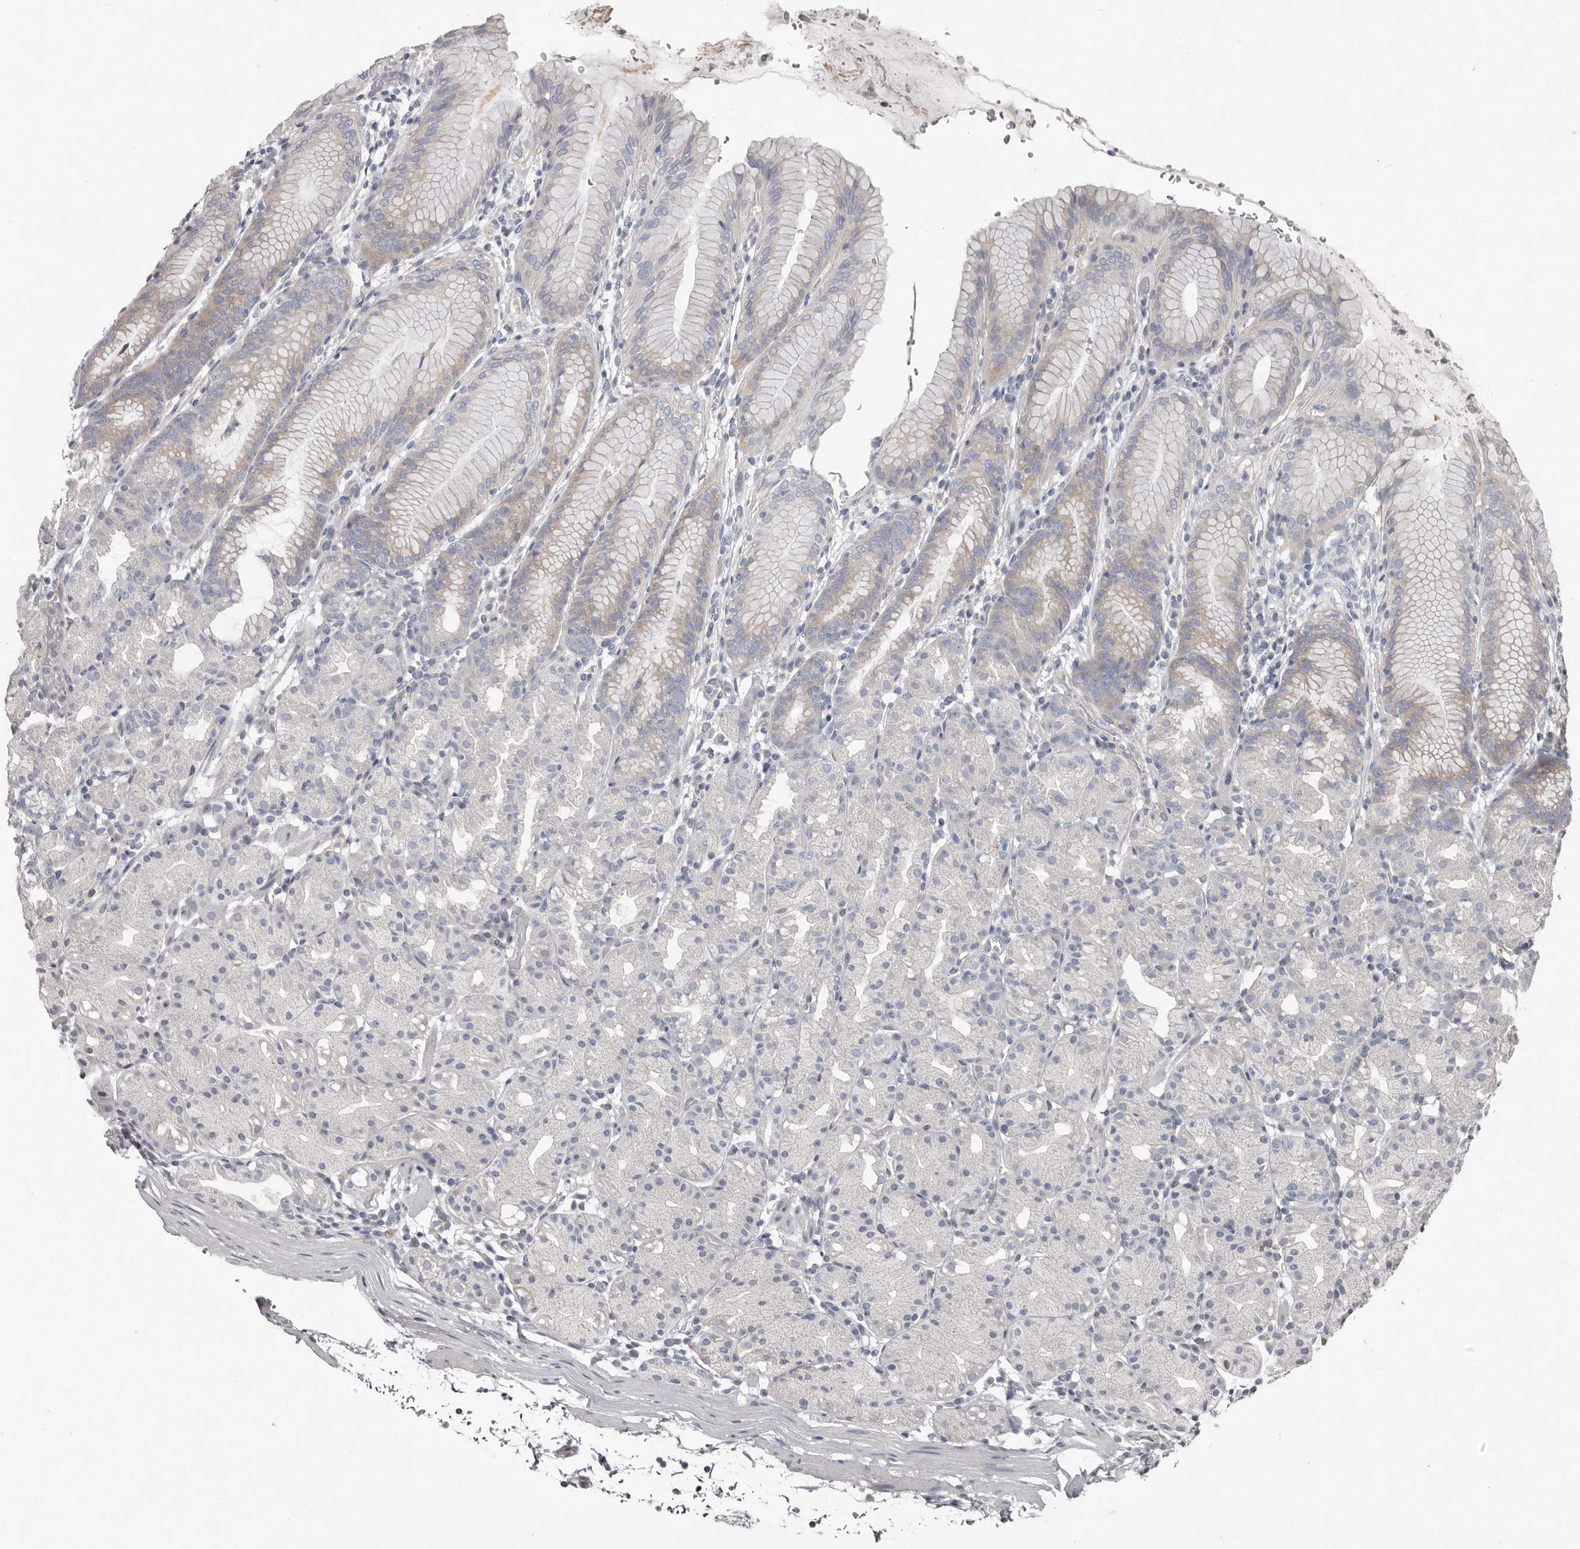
{"staining": {"intensity": "moderate", "quantity": "<25%", "location": "cytoplasmic/membranous"}, "tissue": "stomach", "cell_type": "Glandular cells", "image_type": "normal", "snomed": [{"axis": "morphology", "description": "Normal tissue, NOS"}, {"axis": "topography", "description": "Stomach, upper"}], "caption": "Brown immunohistochemical staining in normal human stomach exhibits moderate cytoplasmic/membranous staining in about <25% of glandular cells.", "gene": "CA6", "patient": {"sex": "male", "age": 48}}